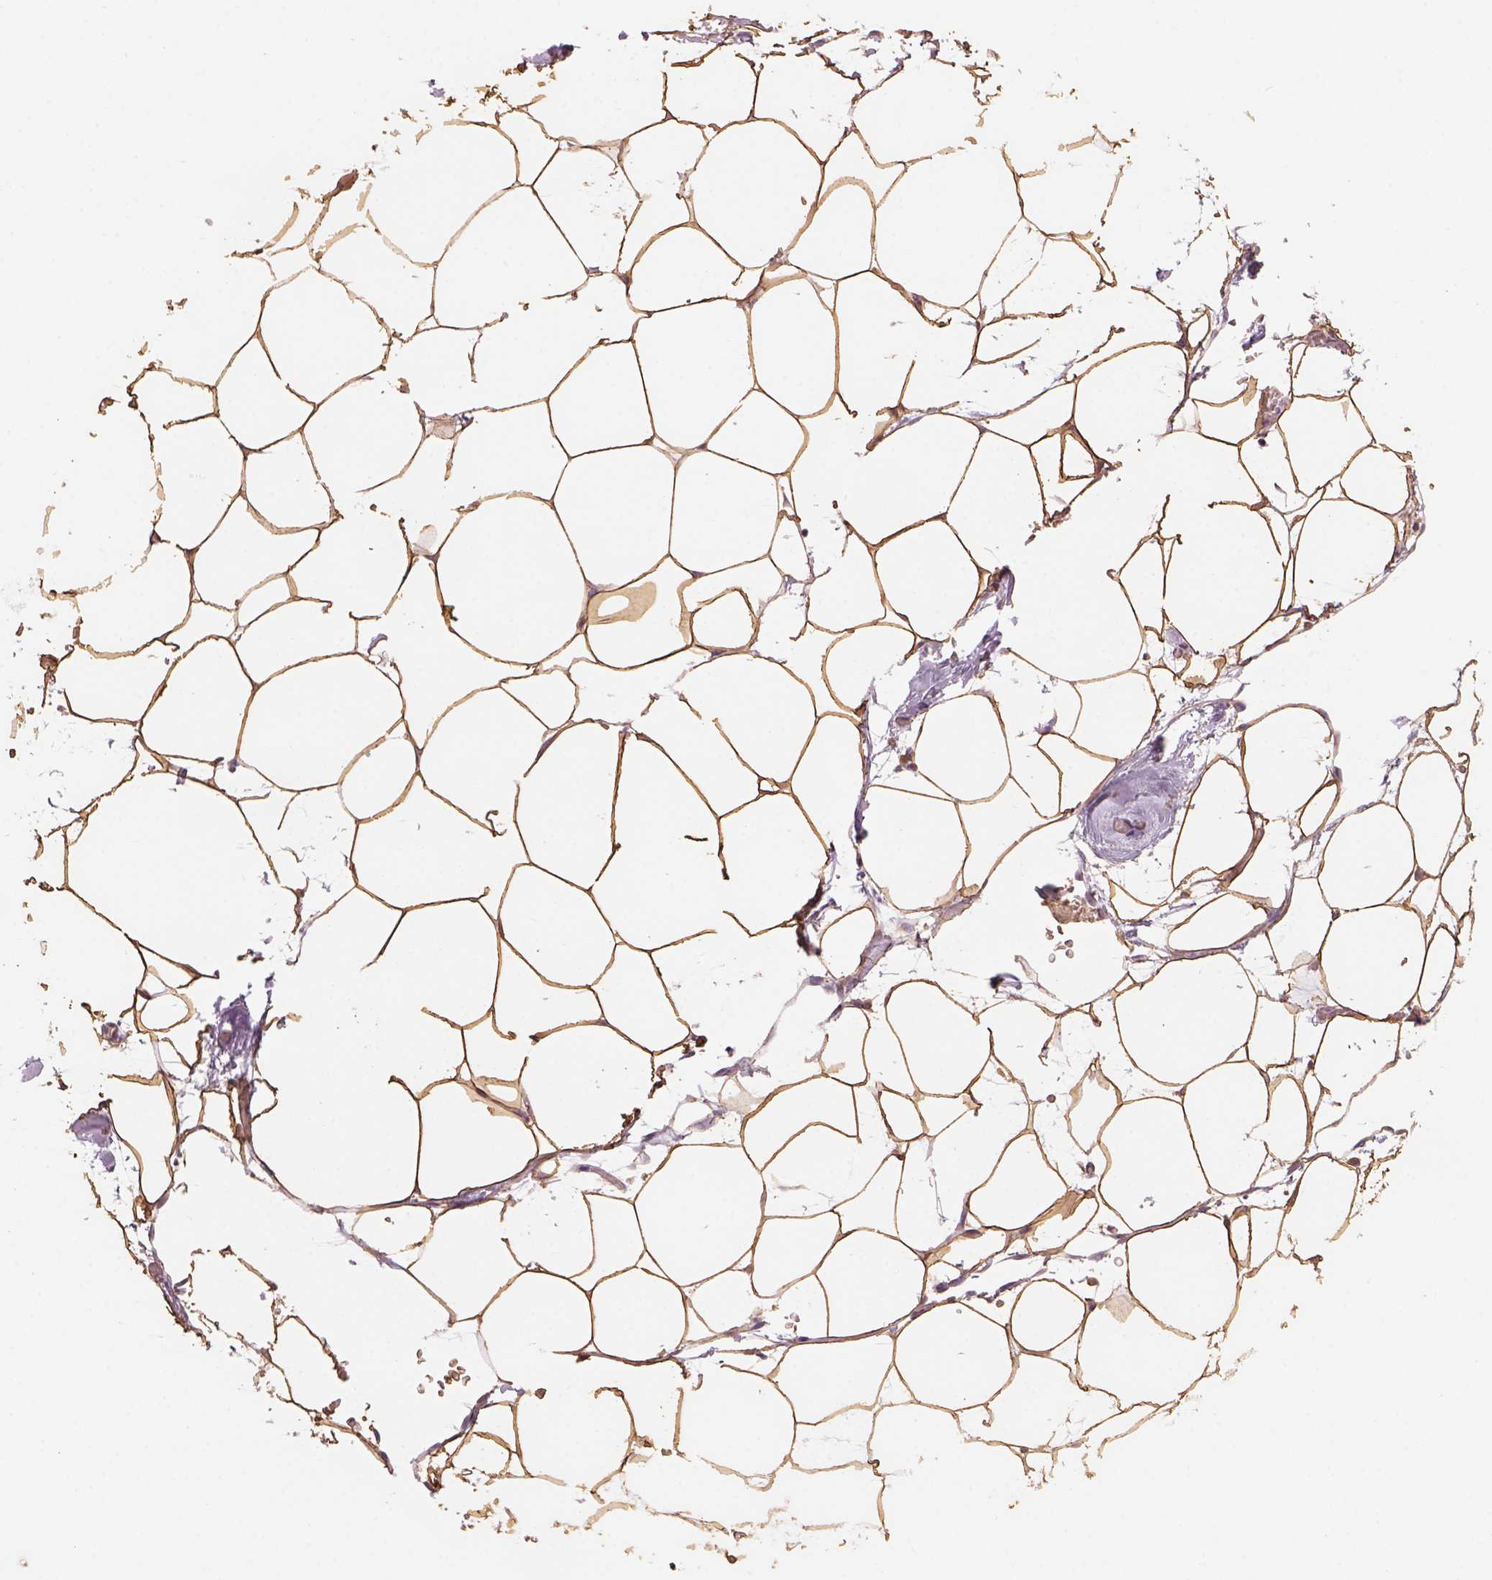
{"staining": {"intensity": "strong", "quantity": ">75%", "location": "cytoplasmic/membranous"}, "tissue": "adipose tissue", "cell_type": "Adipocytes", "image_type": "normal", "snomed": [{"axis": "morphology", "description": "Normal tissue, NOS"}, {"axis": "topography", "description": "Adipose tissue"}], "caption": "The photomicrograph reveals a brown stain indicating the presence of a protein in the cytoplasmic/membranous of adipocytes in adipose tissue.", "gene": "AP2B1", "patient": {"sex": "male", "age": 57}}